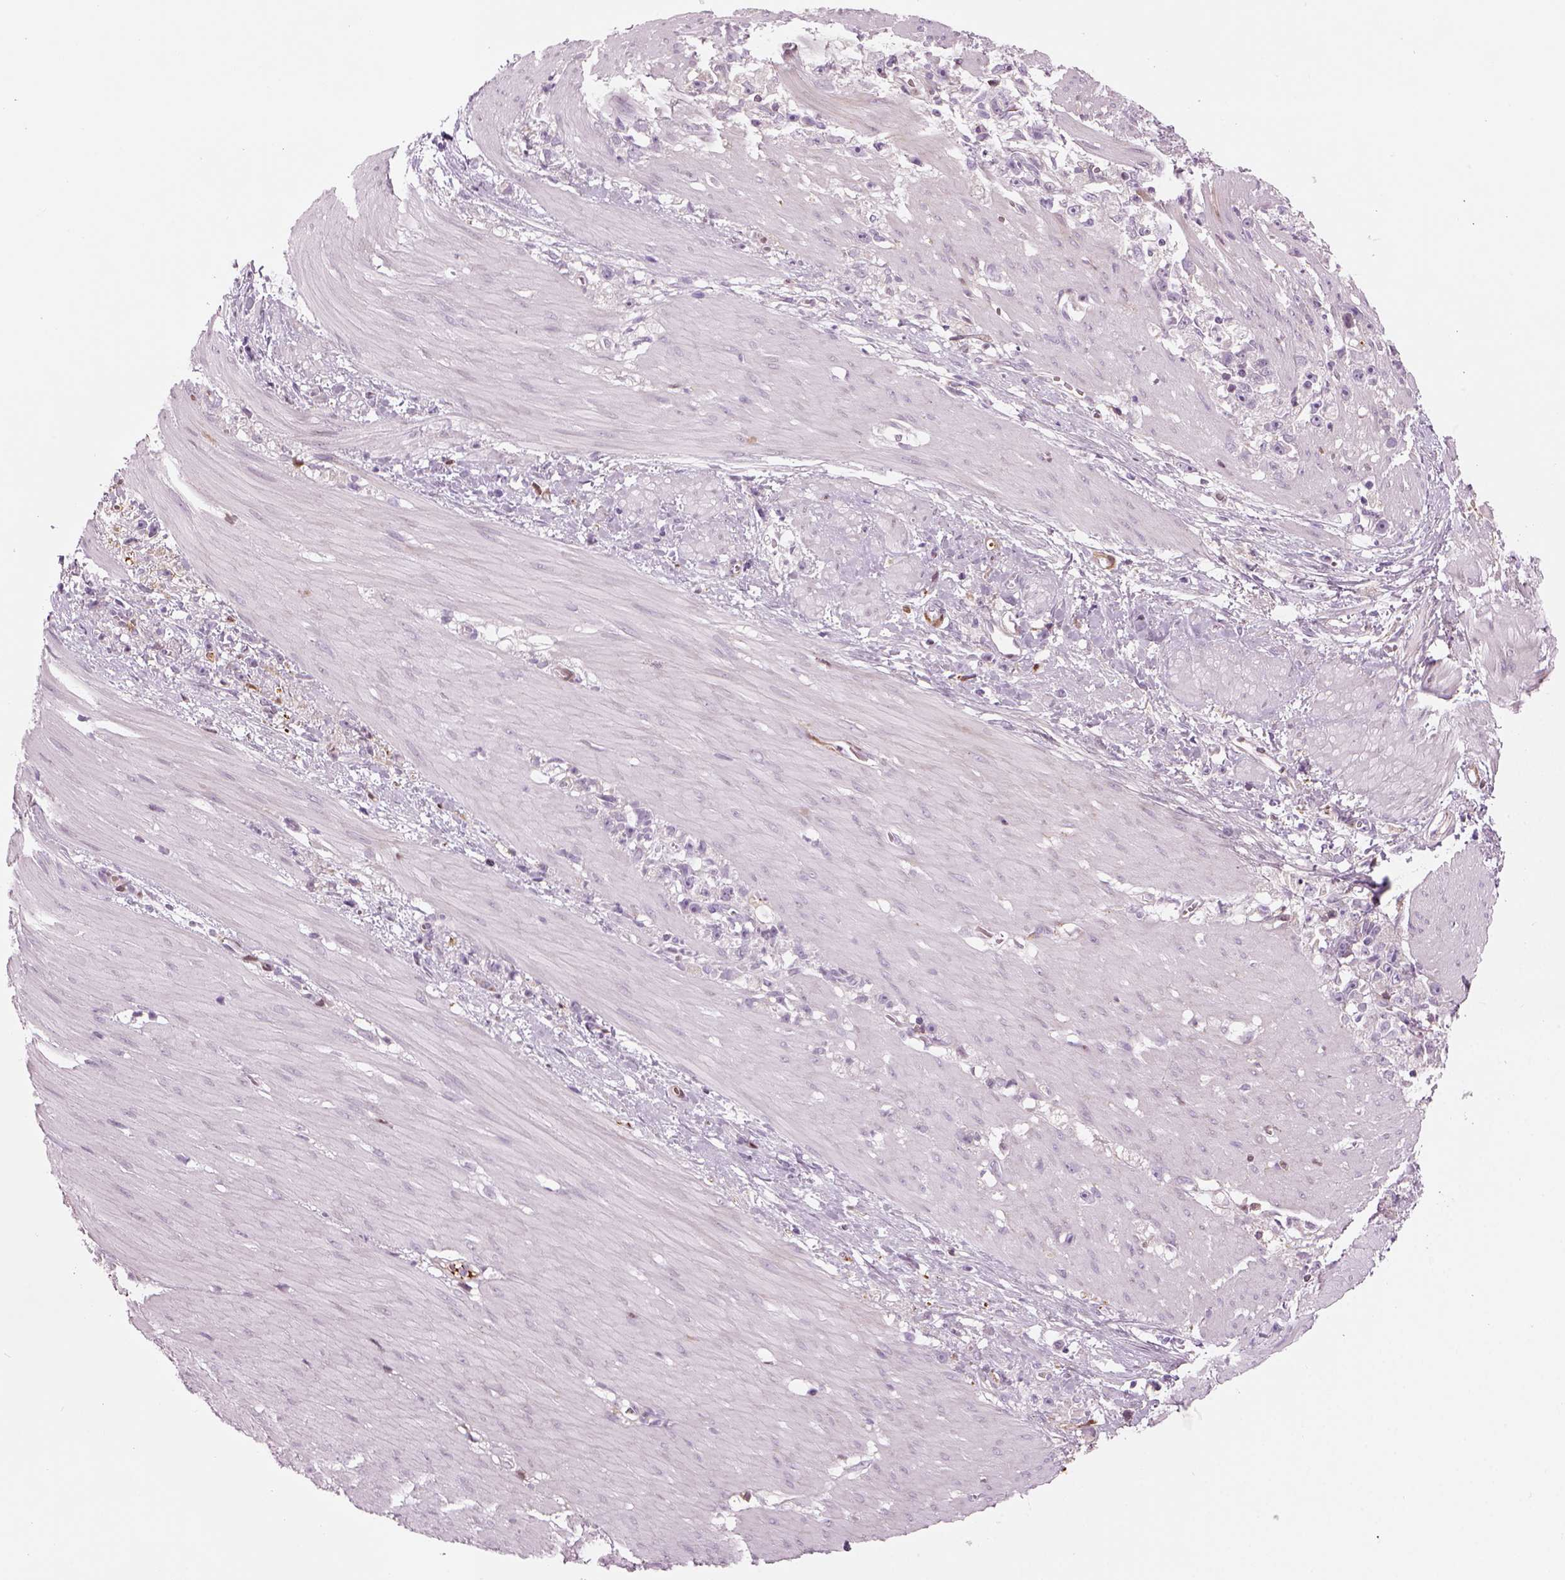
{"staining": {"intensity": "negative", "quantity": "none", "location": "none"}, "tissue": "stomach cancer", "cell_type": "Tumor cells", "image_type": "cancer", "snomed": [{"axis": "morphology", "description": "Adenocarcinoma, NOS"}, {"axis": "topography", "description": "Stomach"}], "caption": "IHC of adenocarcinoma (stomach) reveals no staining in tumor cells. (DAB IHC visualized using brightfield microscopy, high magnification).", "gene": "PABPC1L2B", "patient": {"sex": "female", "age": 59}}